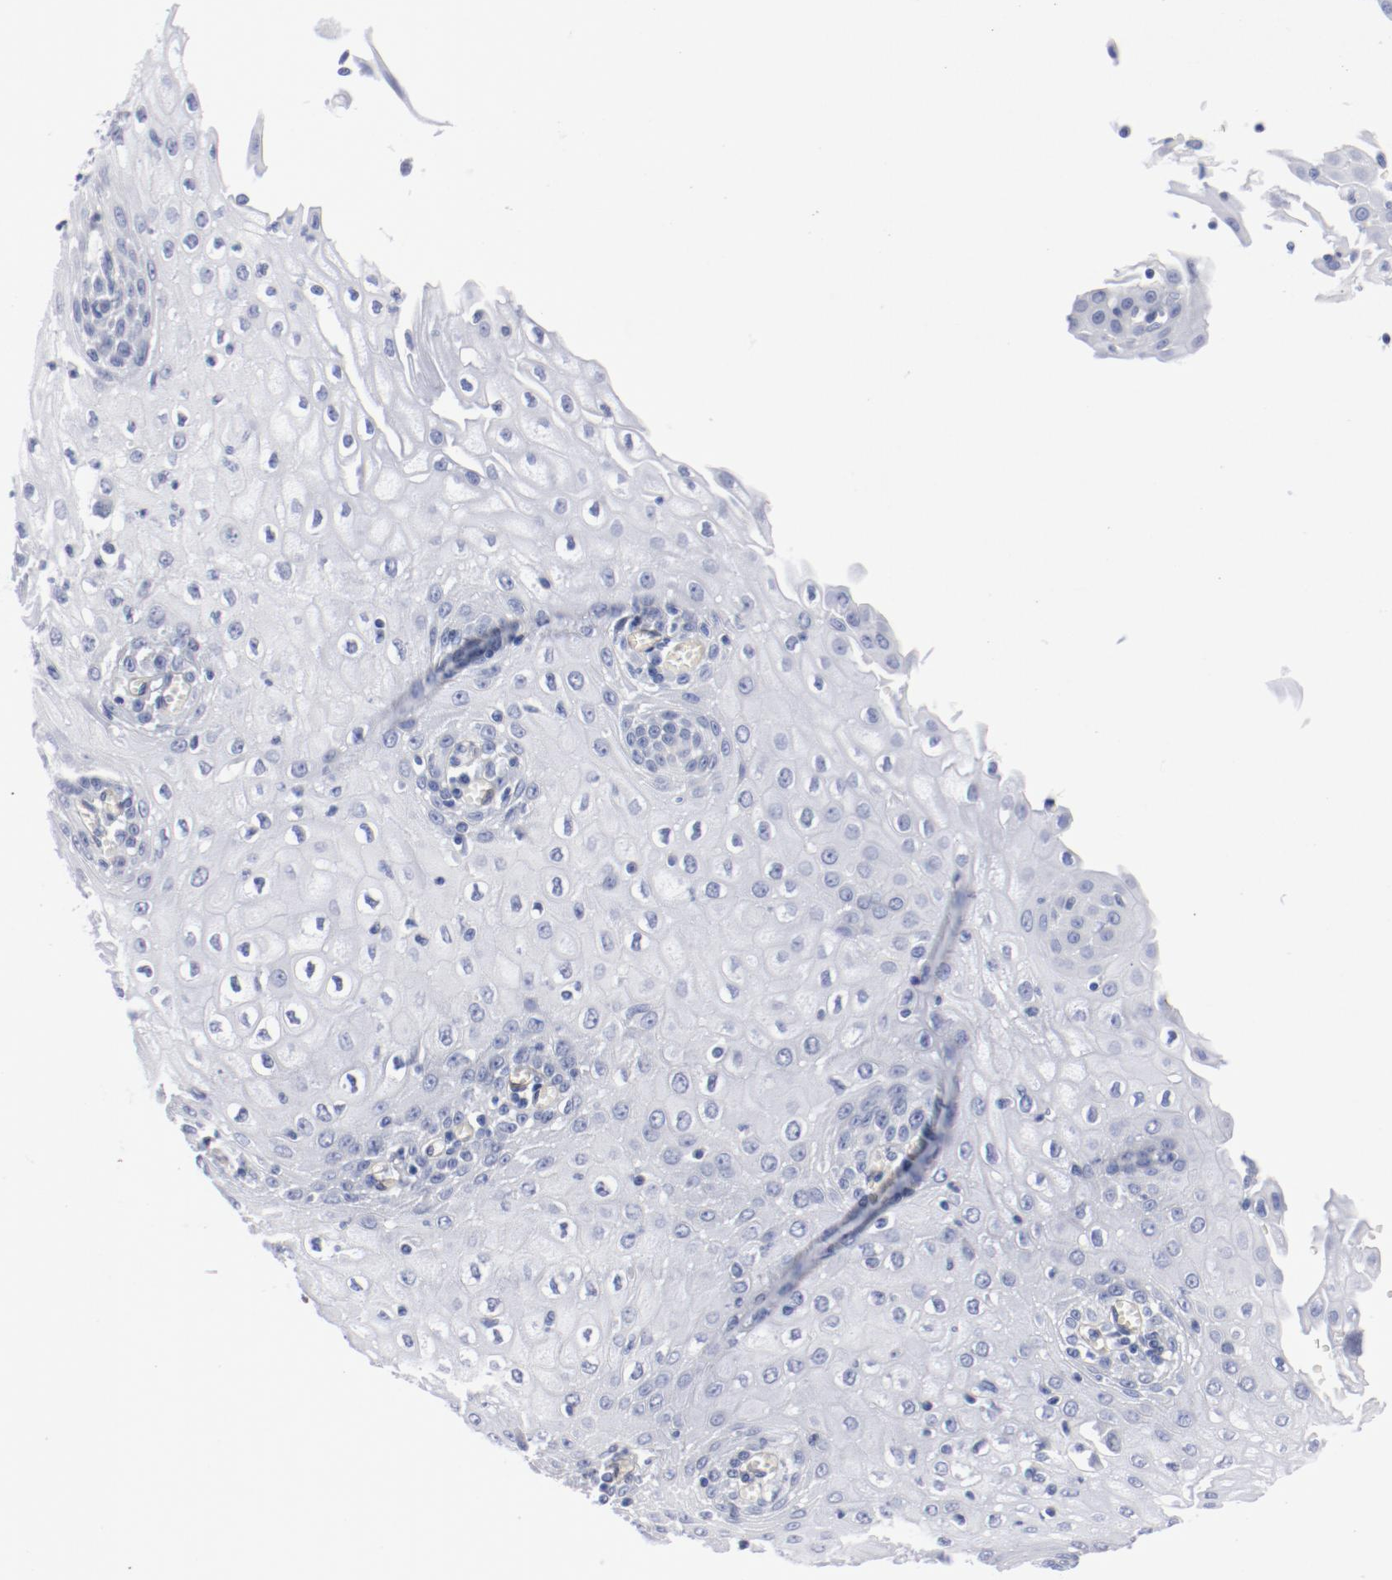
{"staining": {"intensity": "negative", "quantity": "none", "location": "none"}, "tissue": "esophagus", "cell_type": "Squamous epithelial cells", "image_type": "normal", "snomed": [{"axis": "morphology", "description": "Normal tissue, NOS"}, {"axis": "morphology", "description": "Squamous cell carcinoma, NOS"}, {"axis": "topography", "description": "Esophagus"}], "caption": "Micrograph shows no protein expression in squamous epithelial cells of normal esophagus. (DAB (3,3'-diaminobenzidine) immunohistochemistry, high magnification).", "gene": "SHANK3", "patient": {"sex": "male", "age": 65}}